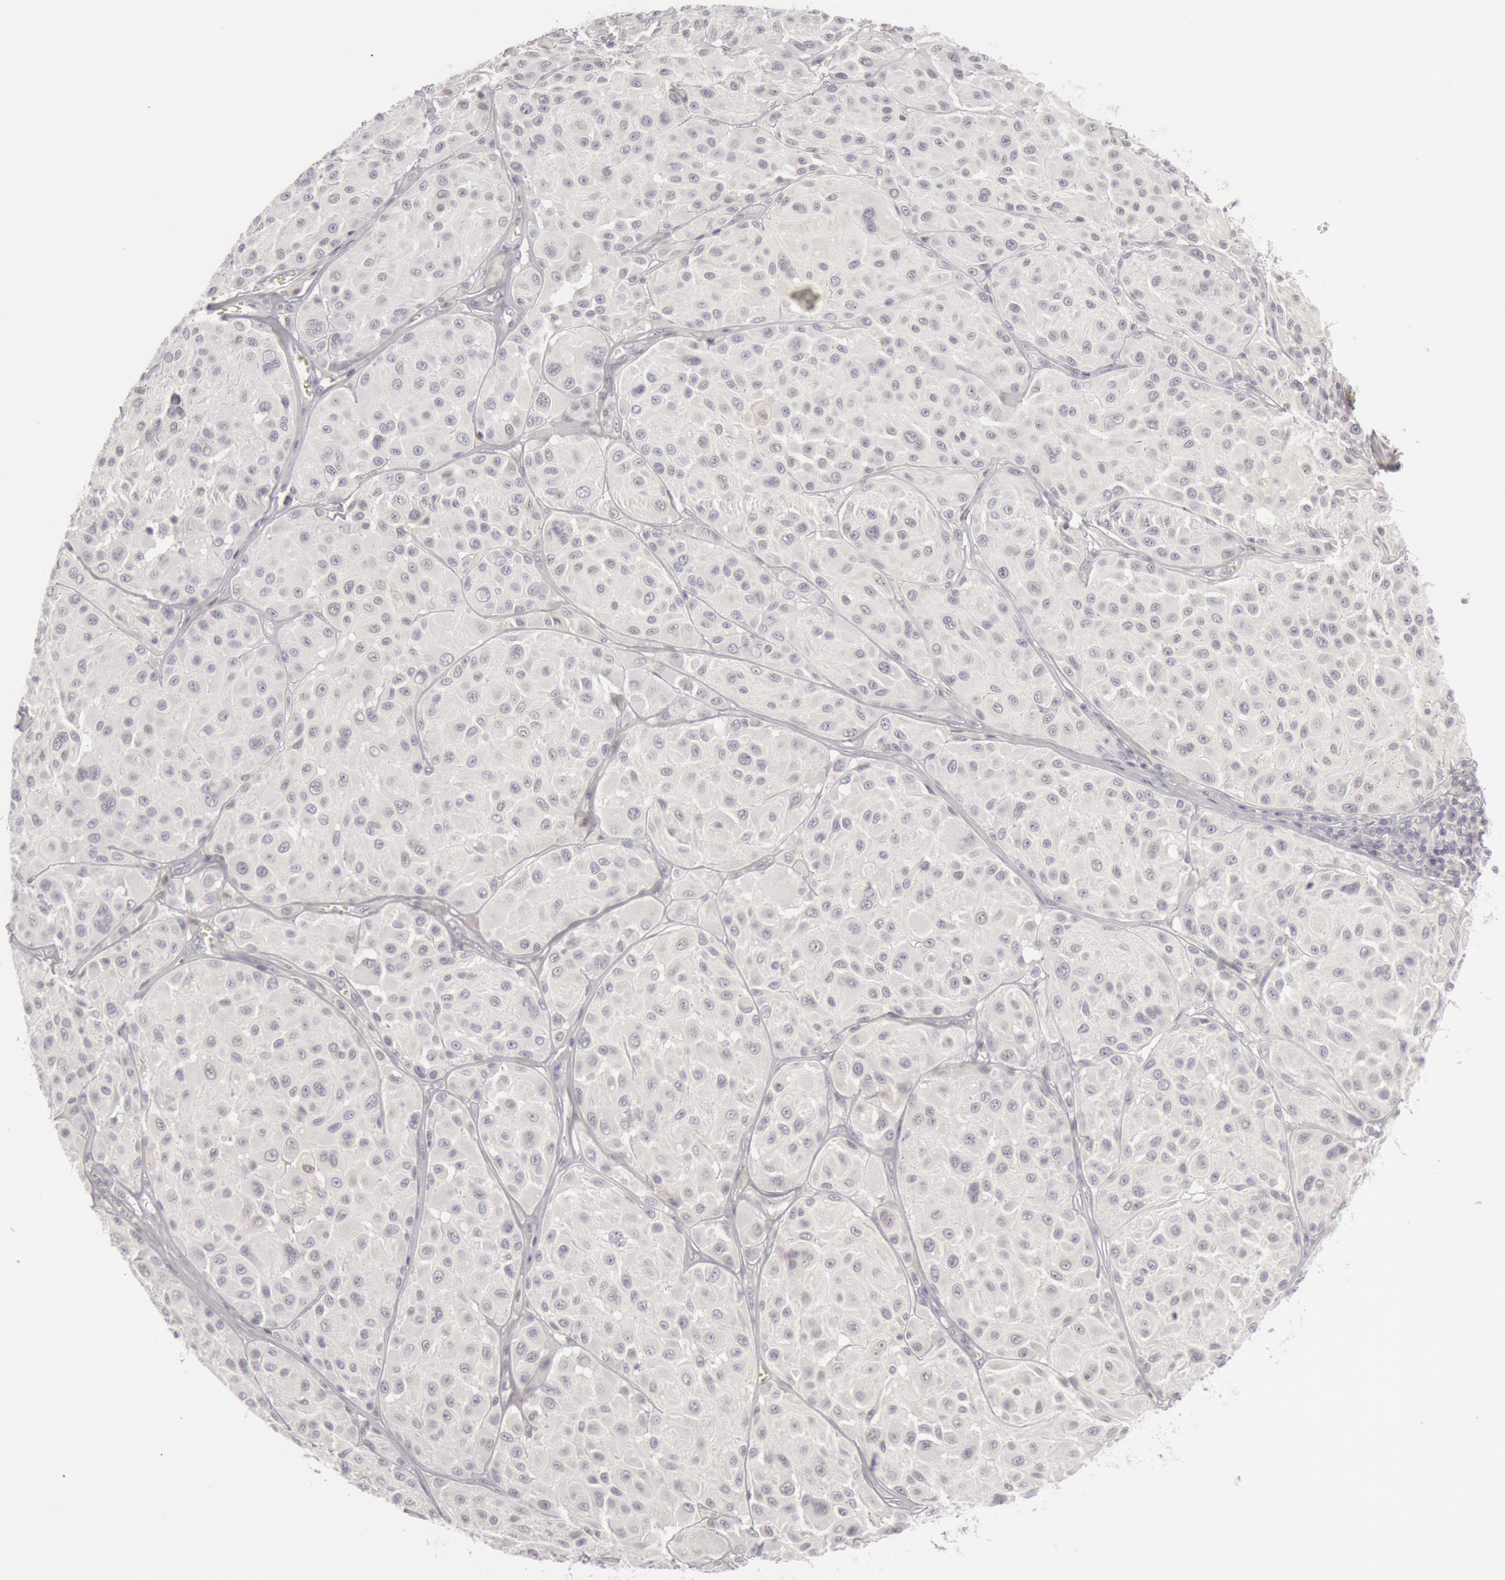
{"staining": {"intensity": "negative", "quantity": "none", "location": "none"}, "tissue": "melanoma", "cell_type": "Tumor cells", "image_type": "cancer", "snomed": [{"axis": "morphology", "description": "Malignant melanoma, NOS"}, {"axis": "topography", "description": "Skin"}], "caption": "Immunohistochemistry (IHC) micrograph of human melanoma stained for a protein (brown), which reveals no expression in tumor cells.", "gene": "KRT16", "patient": {"sex": "male", "age": 36}}